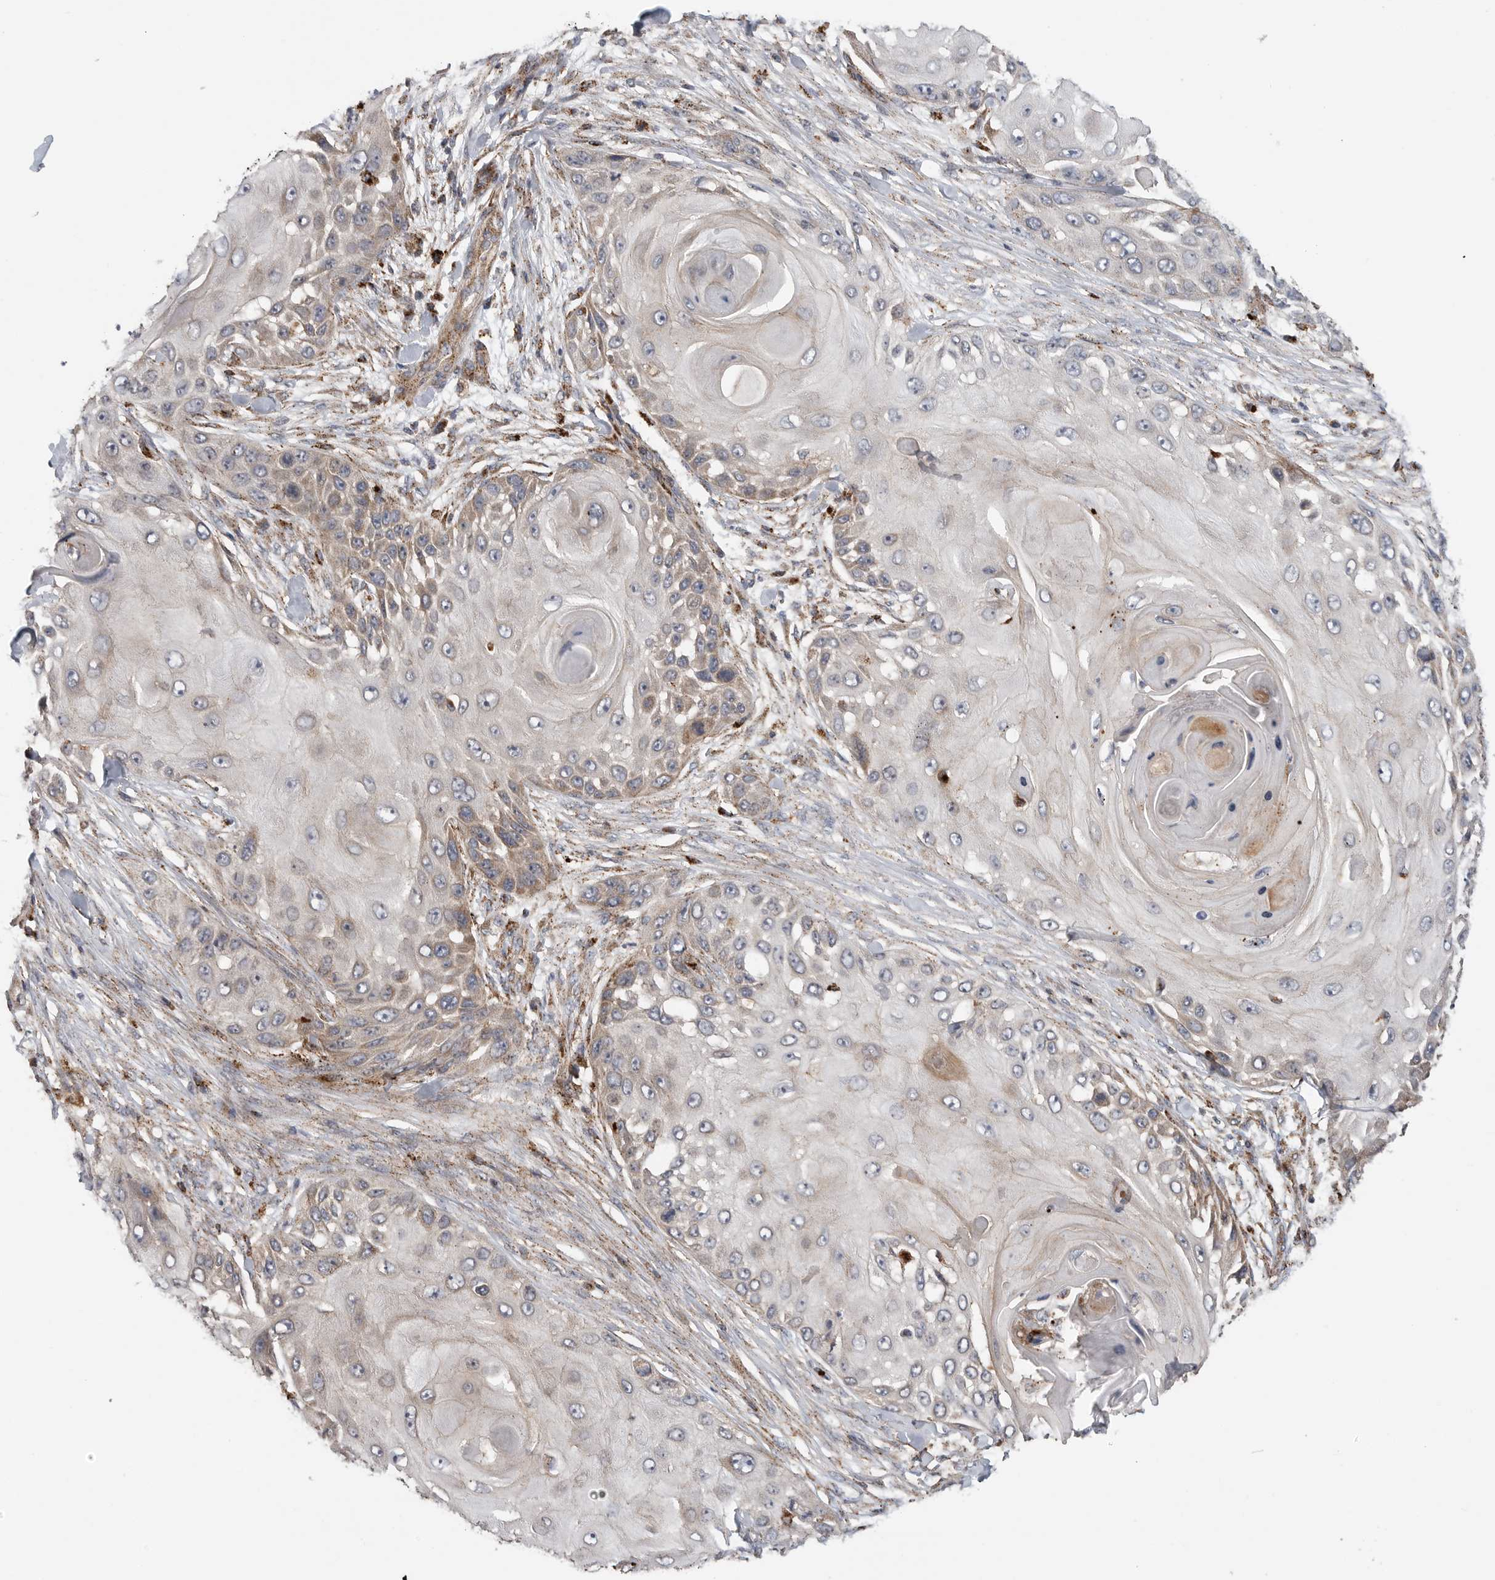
{"staining": {"intensity": "weak", "quantity": "25%-75%", "location": "cytoplasmic/membranous"}, "tissue": "skin cancer", "cell_type": "Tumor cells", "image_type": "cancer", "snomed": [{"axis": "morphology", "description": "Squamous cell carcinoma, NOS"}, {"axis": "topography", "description": "Skin"}], "caption": "Protein analysis of skin cancer (squamous cell carcinoma) tissue displays weak cytoplasmic/membranous expression in approximately 25%-75% of tumor cells.", "gene": "GALNS", "patient": {"sex": "female", "age": 44}}